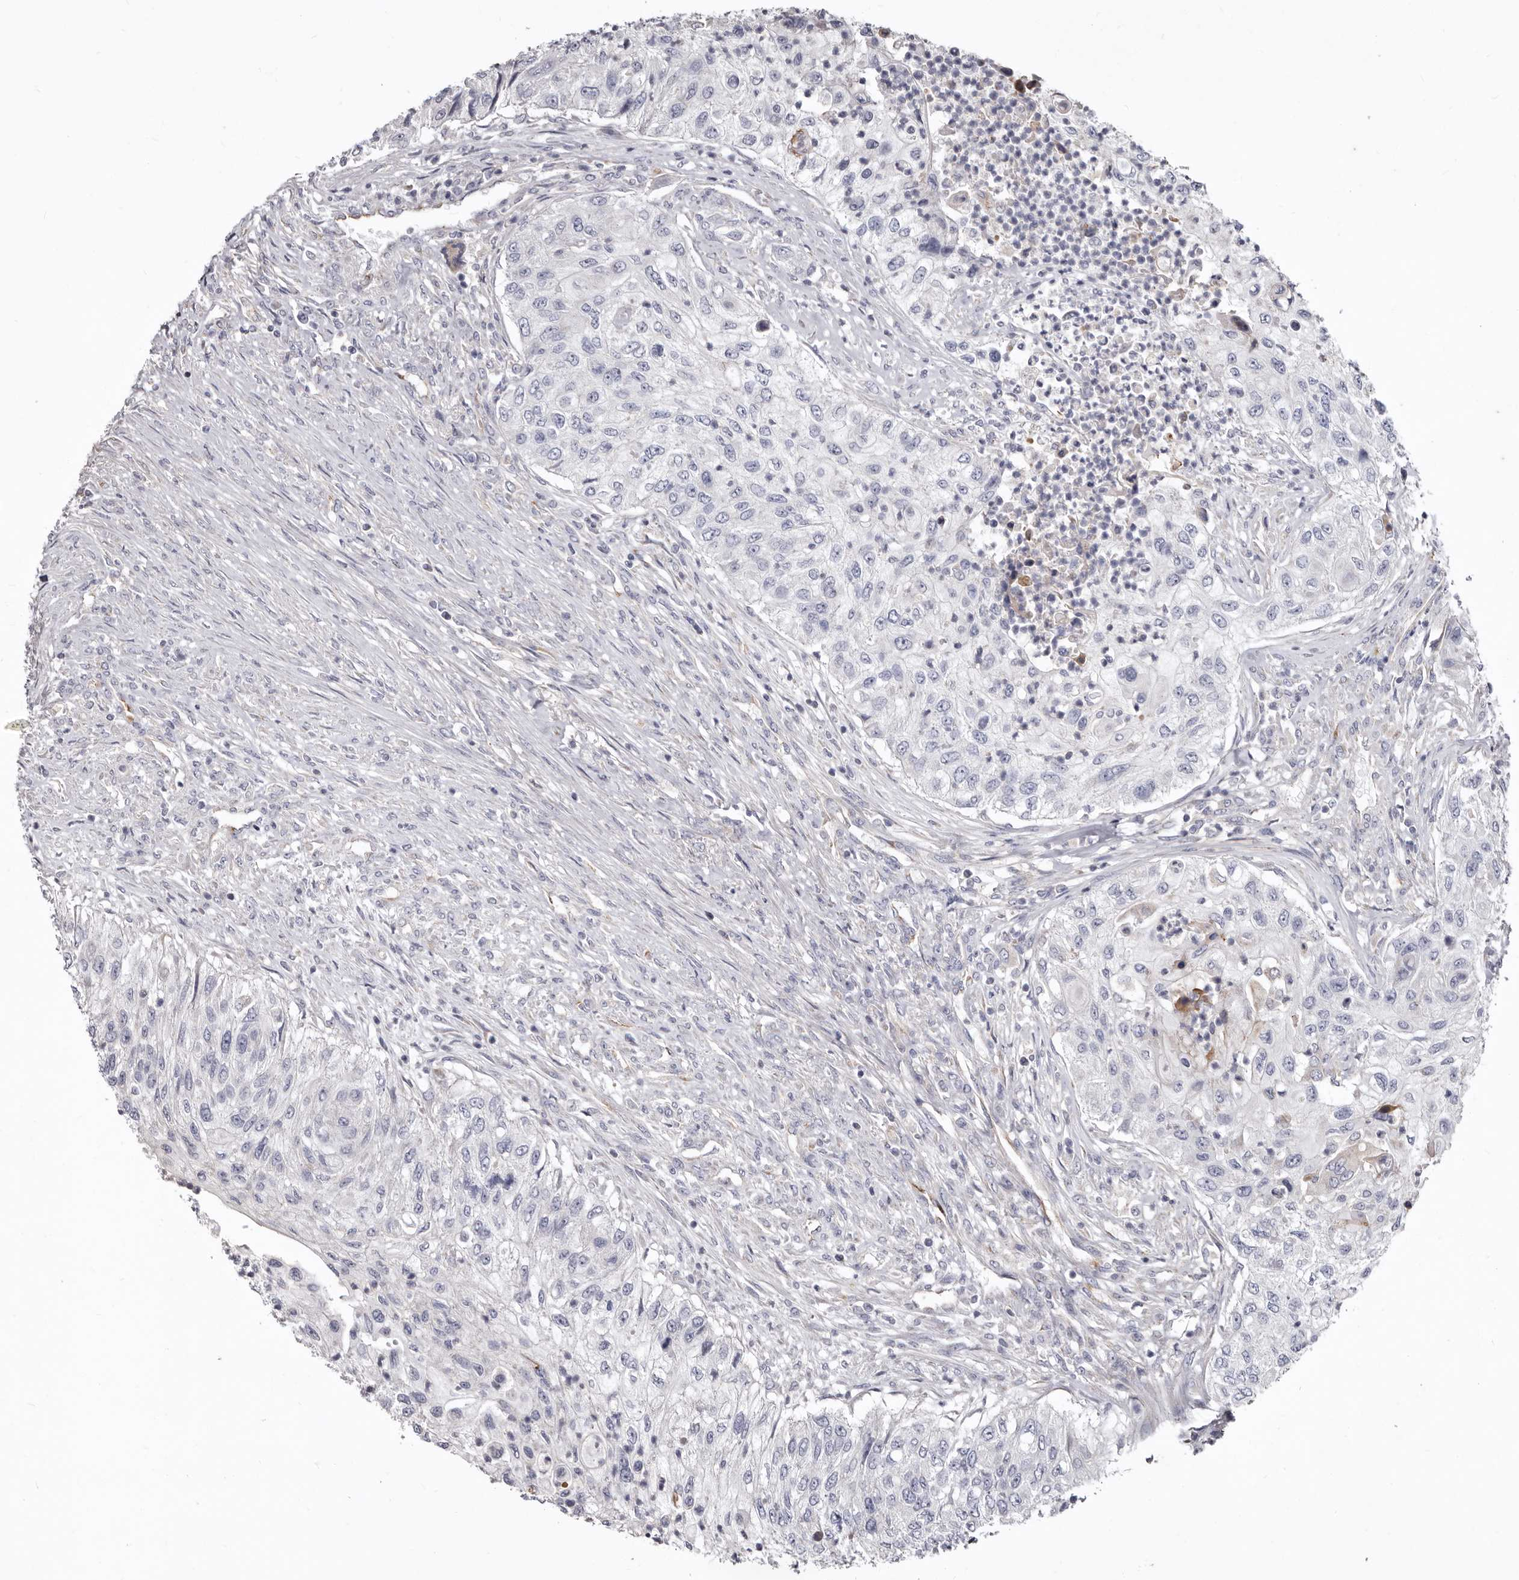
{"staining": {"intensity": "weak", "quantity": "<25%", "location": "cytoplasmic/membranous"}, "tissue": "urothelial cancer", "cell_type": "Tumor cells", "image_type": "cancer", "snomed": [{"axis": "morphology", "description": "Urothelial carcinoma, High grade"}, {"axis": "topography", "description": "Urinary bladder"}], "caption": "Human urothelial cancer stained for a protein using immunohistochemistry (IHC) demonstrates no expression in tumor cells.", "gene": "FMO2", "patient": {"sex": "female", "age": 60}}